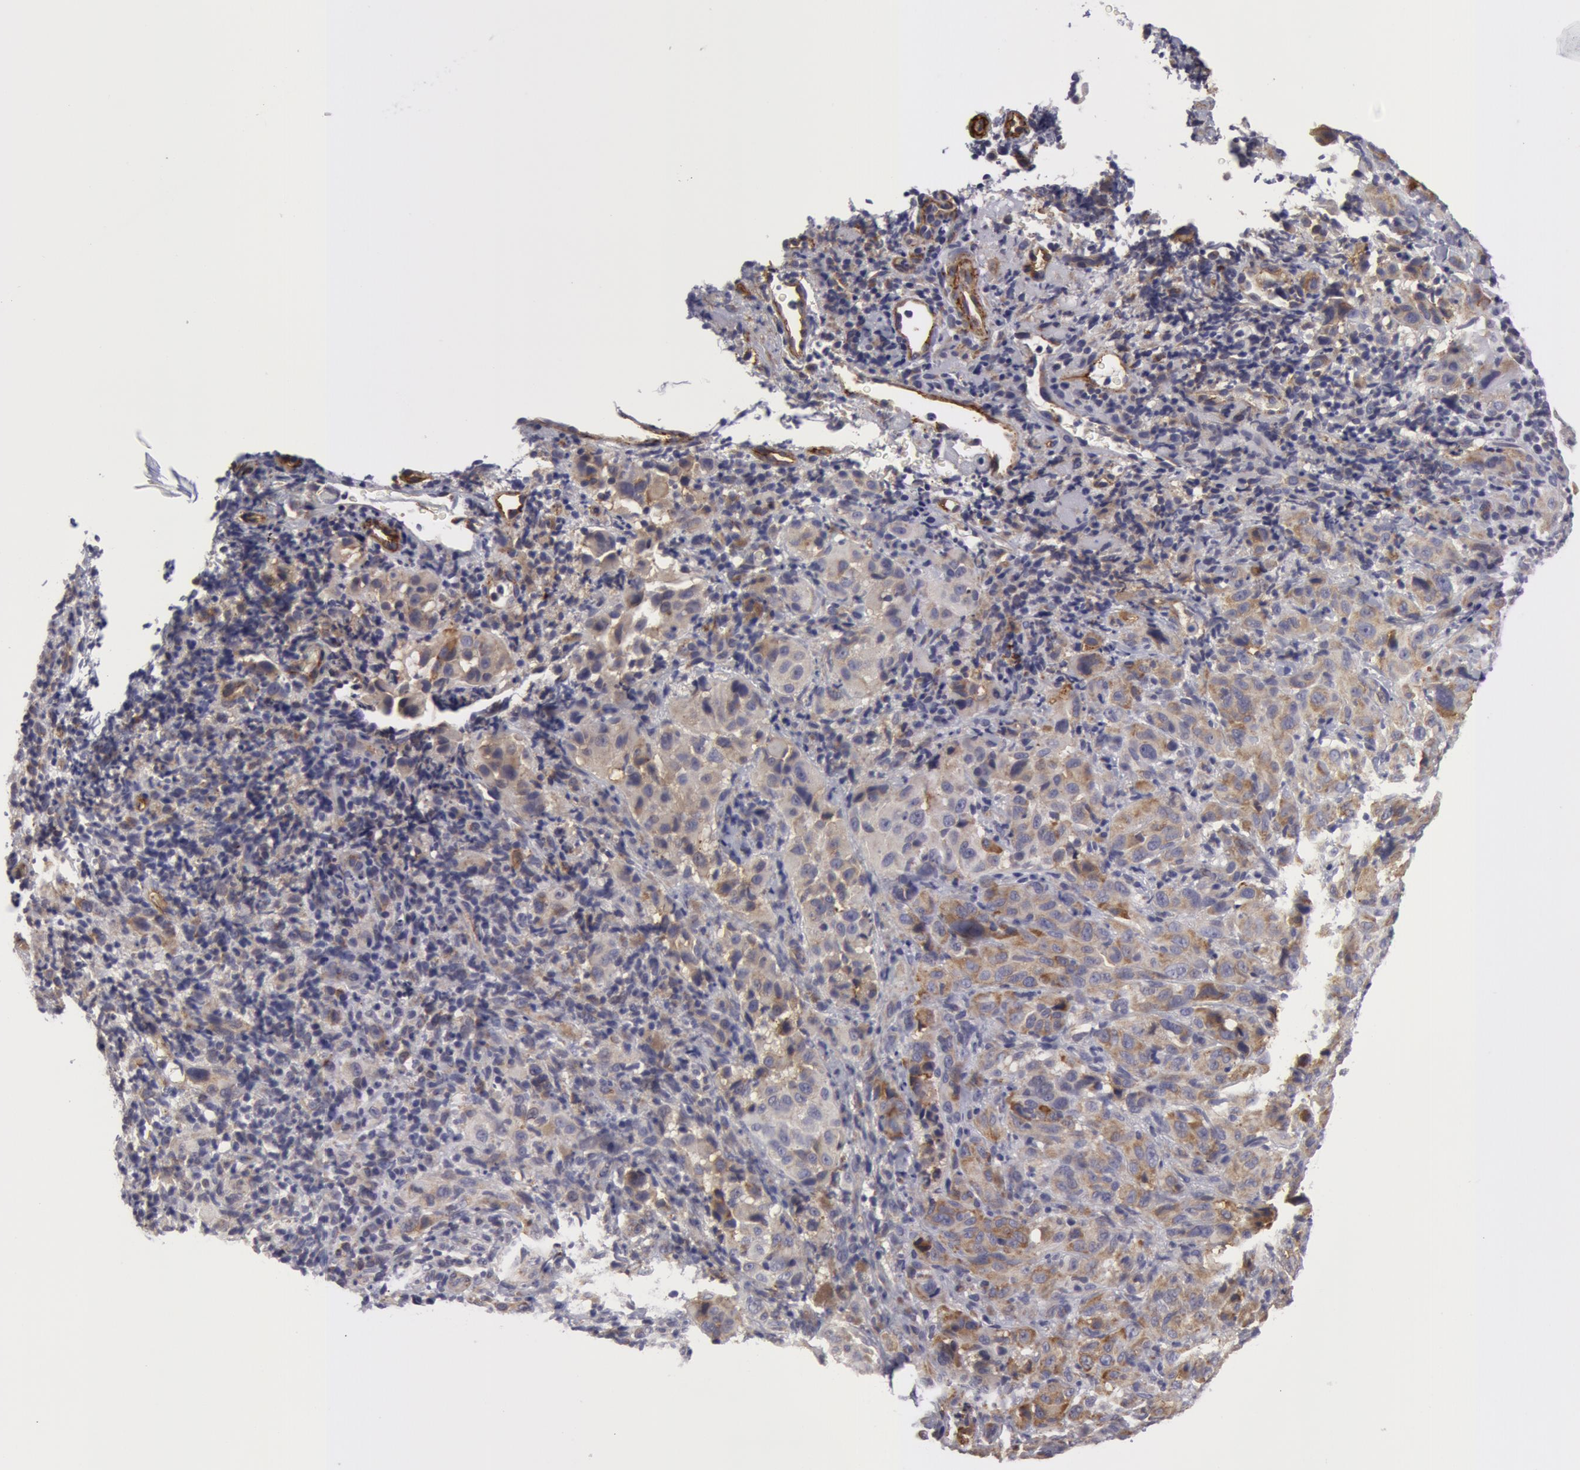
{"staining": {"intensity": "weak", "quantity": "<25%", "location": "cytoplasmic/membranous"}, "tissue": "melanoma", "cell_type": "Tumor cells", "image_type": "cancer", "snomed": [{"axis": "morphology", "description": "Malignant melanoma, NOS"}, {"axis": "topography", "description": "Skin"}], "caption": "Immunohistochemical staining of malignant melanoma exhibits no significant expression in tumor cells.", "gene": "IL23A", "patient": {"sex": "male", "age": 75}}